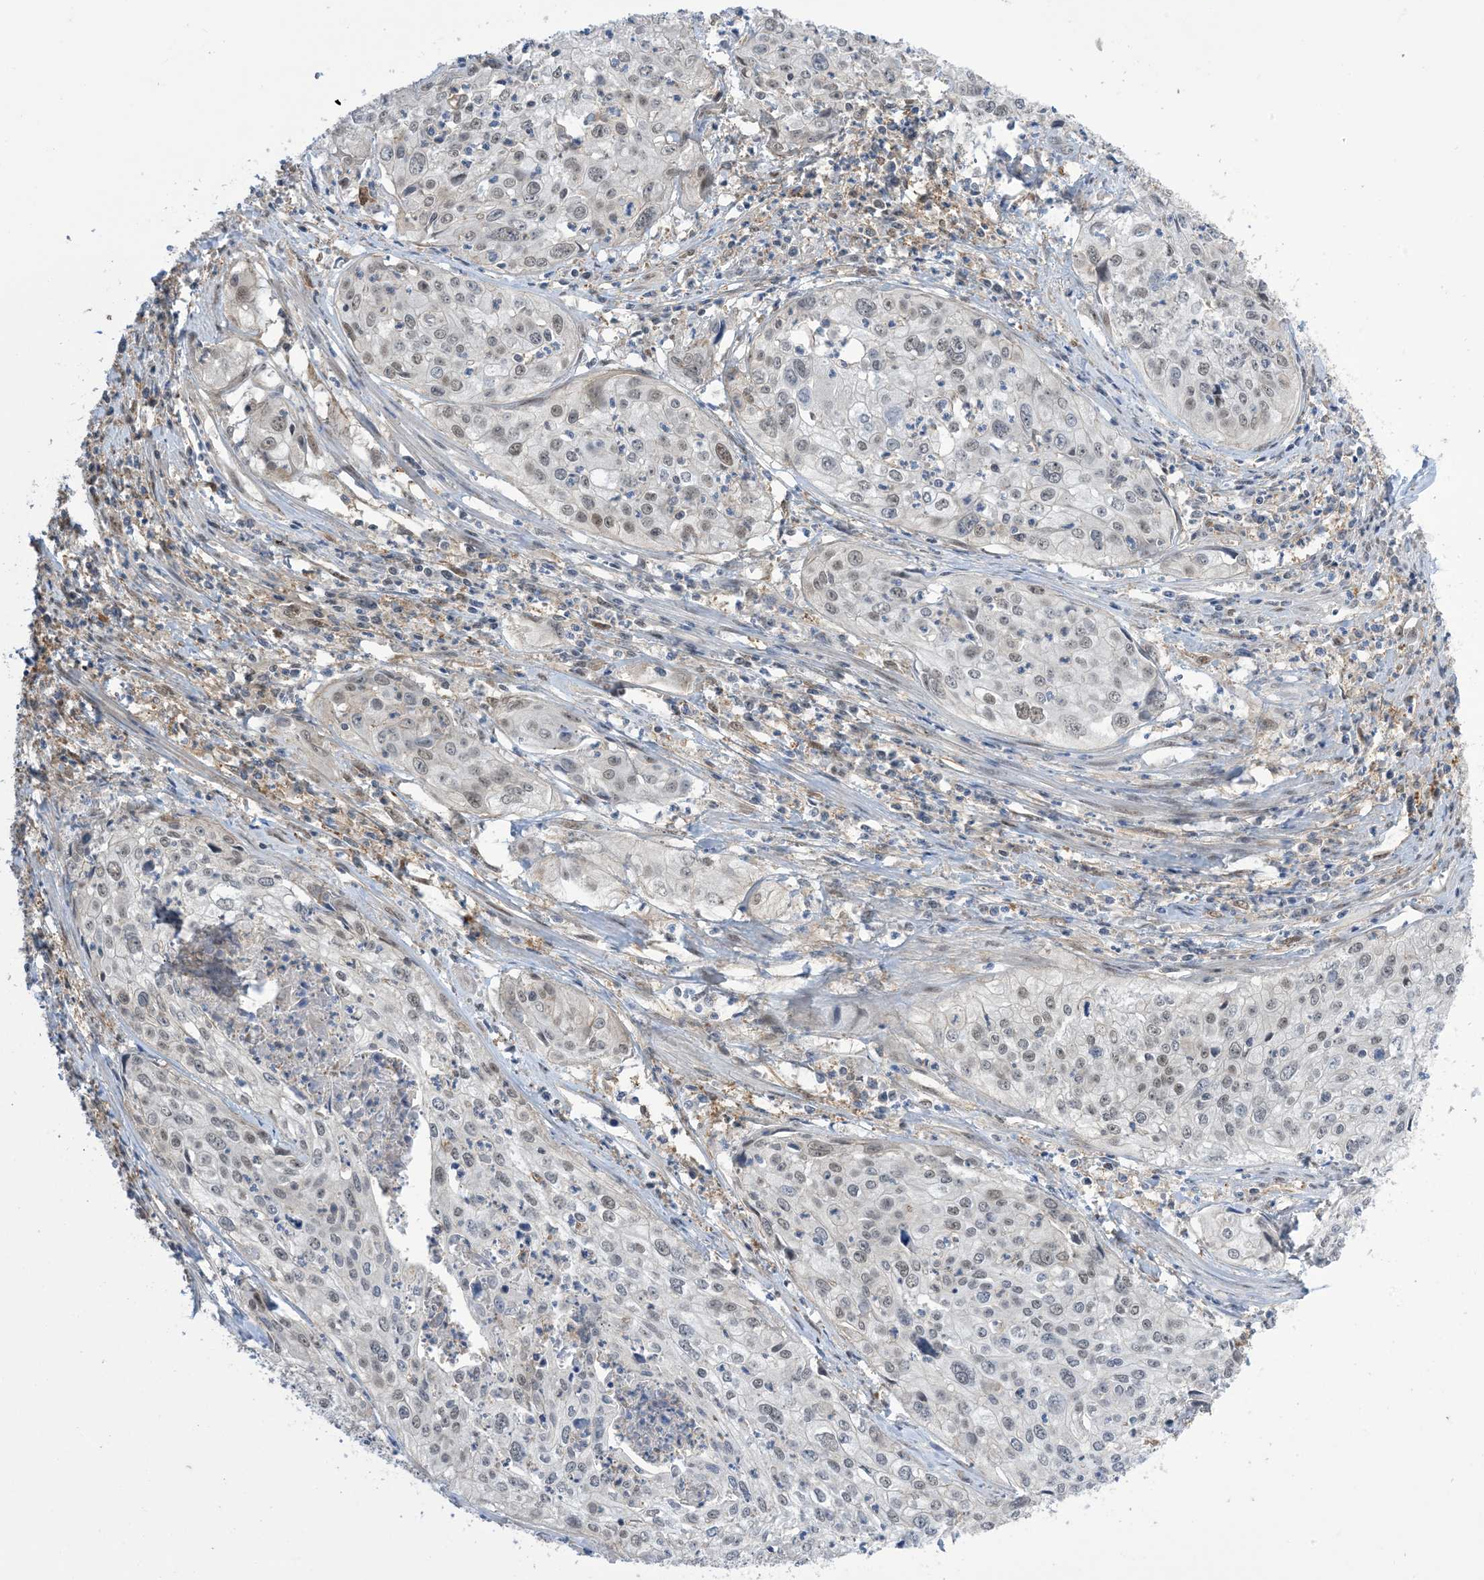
{"staining": {"intensity": "weak", "quantity": "<25%", "location": "nuclear"}, "tissue": "cervical cancer", "cell_type": "Tumor cells", "image_type": "cancer", "snomed": [{"axis": "morphology", "description": "Squamous cell carcinoma, NOS"}, {"axis": "topography", "description": "Cervix"}], "caption": "Protein analysis of squamous cell carcinoma (cervical) exhibits no significant expression in tumor cells.", "gene": "ZNF8", "patient": {"sex": "female", "age": 31}}